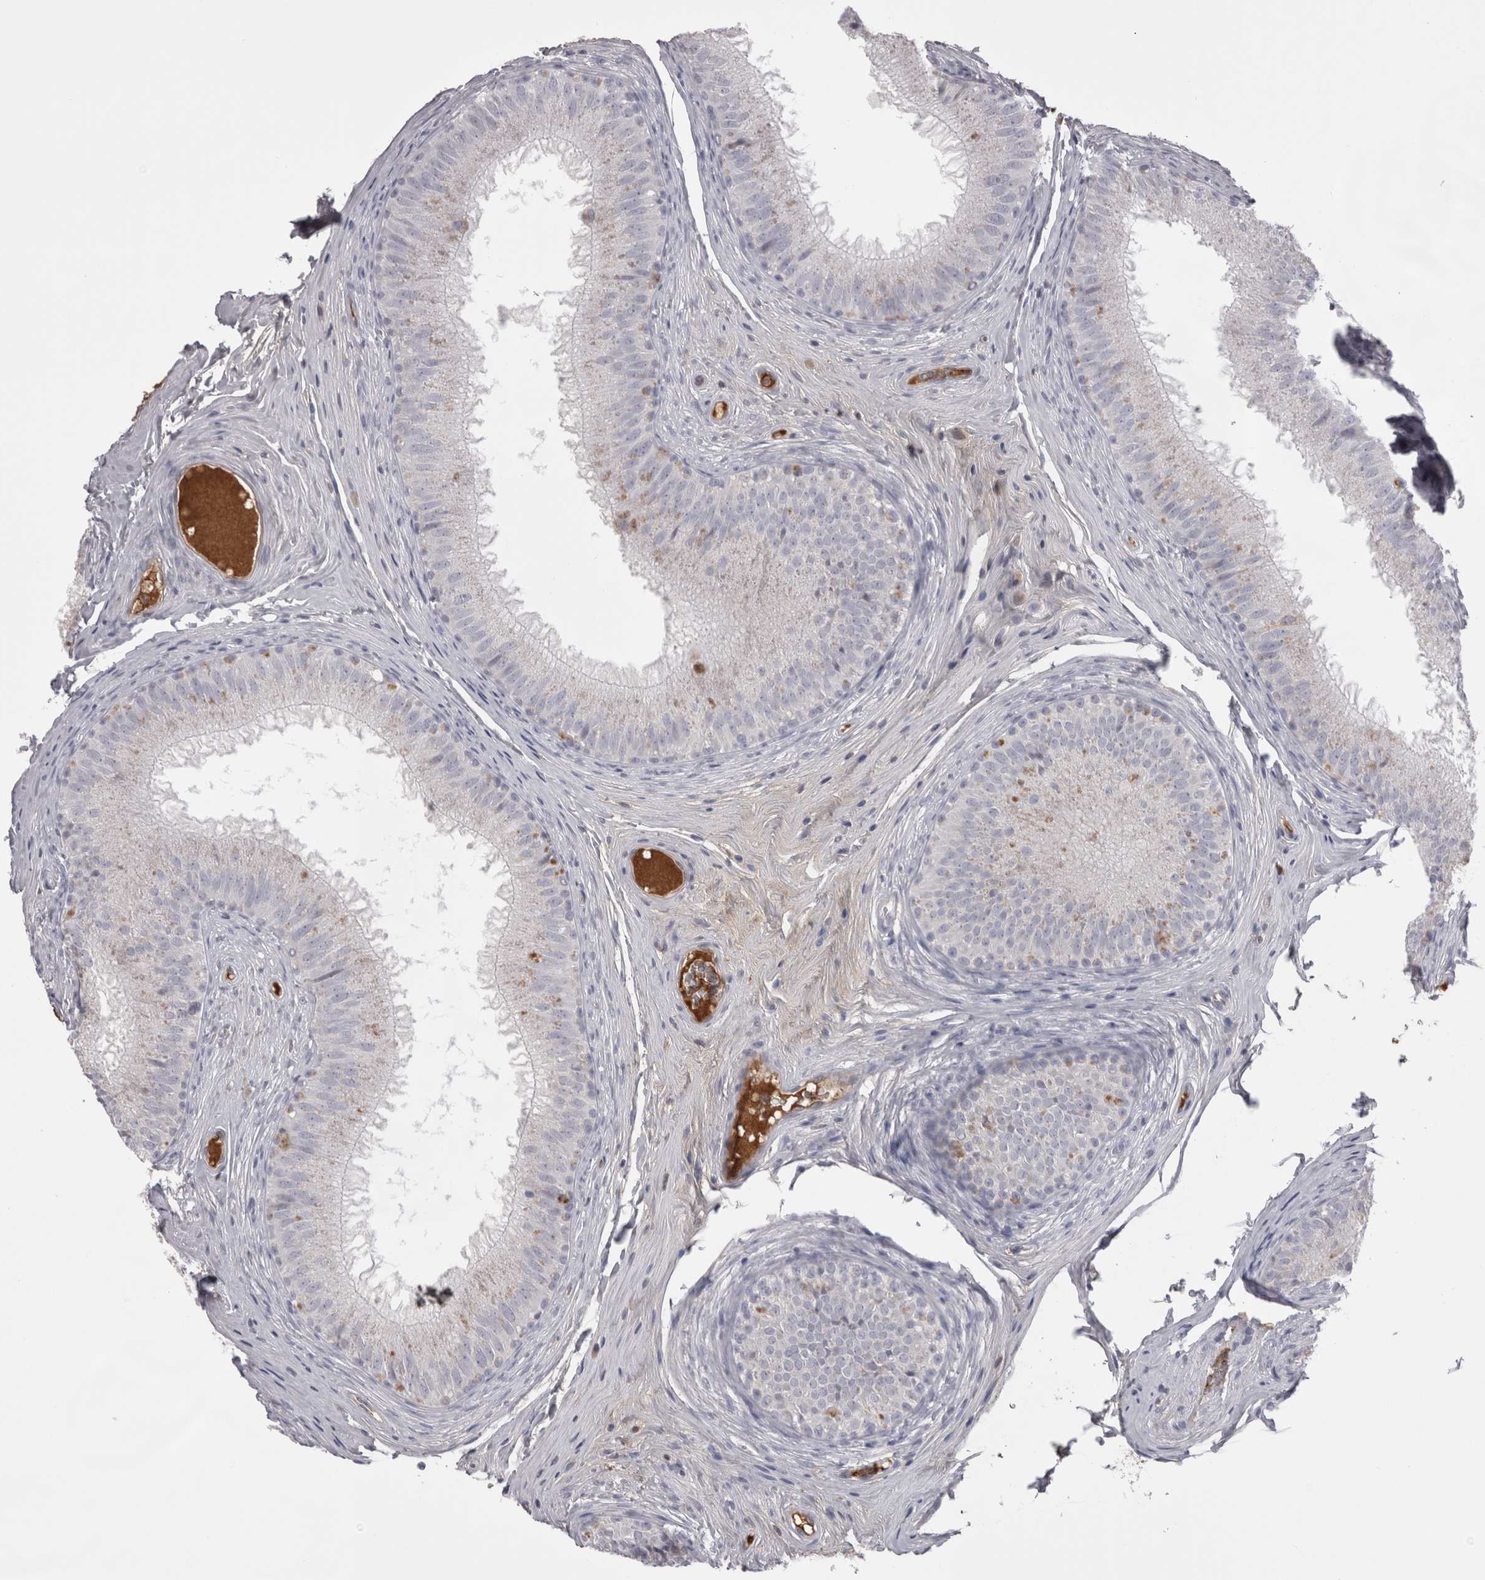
{"staining": {"intensity": "negative", "quantity": "none", "location": "none"}, "tissue": "epididymis", "cell_type": "Glandular cells", "image_type": "normal", "snomed": [{"axis": "morphology", "description": "Normal tissue, NOS"}, {"axis": "topography", "description": "Epididymis"}], "caption": "DAB (3,3'-diaminobenzidine) immunohistochemical staining of normal human epididymis exhibits no significant staining in glandular cells. (Stains: DAB (3,3'-diaminobenzidine) IHC with hematoxylin counter stain, Microscopy: brightfield microscopy at high magnification).", "gene": "SAA4", "patient": {"sex": "male", "age": 32}}